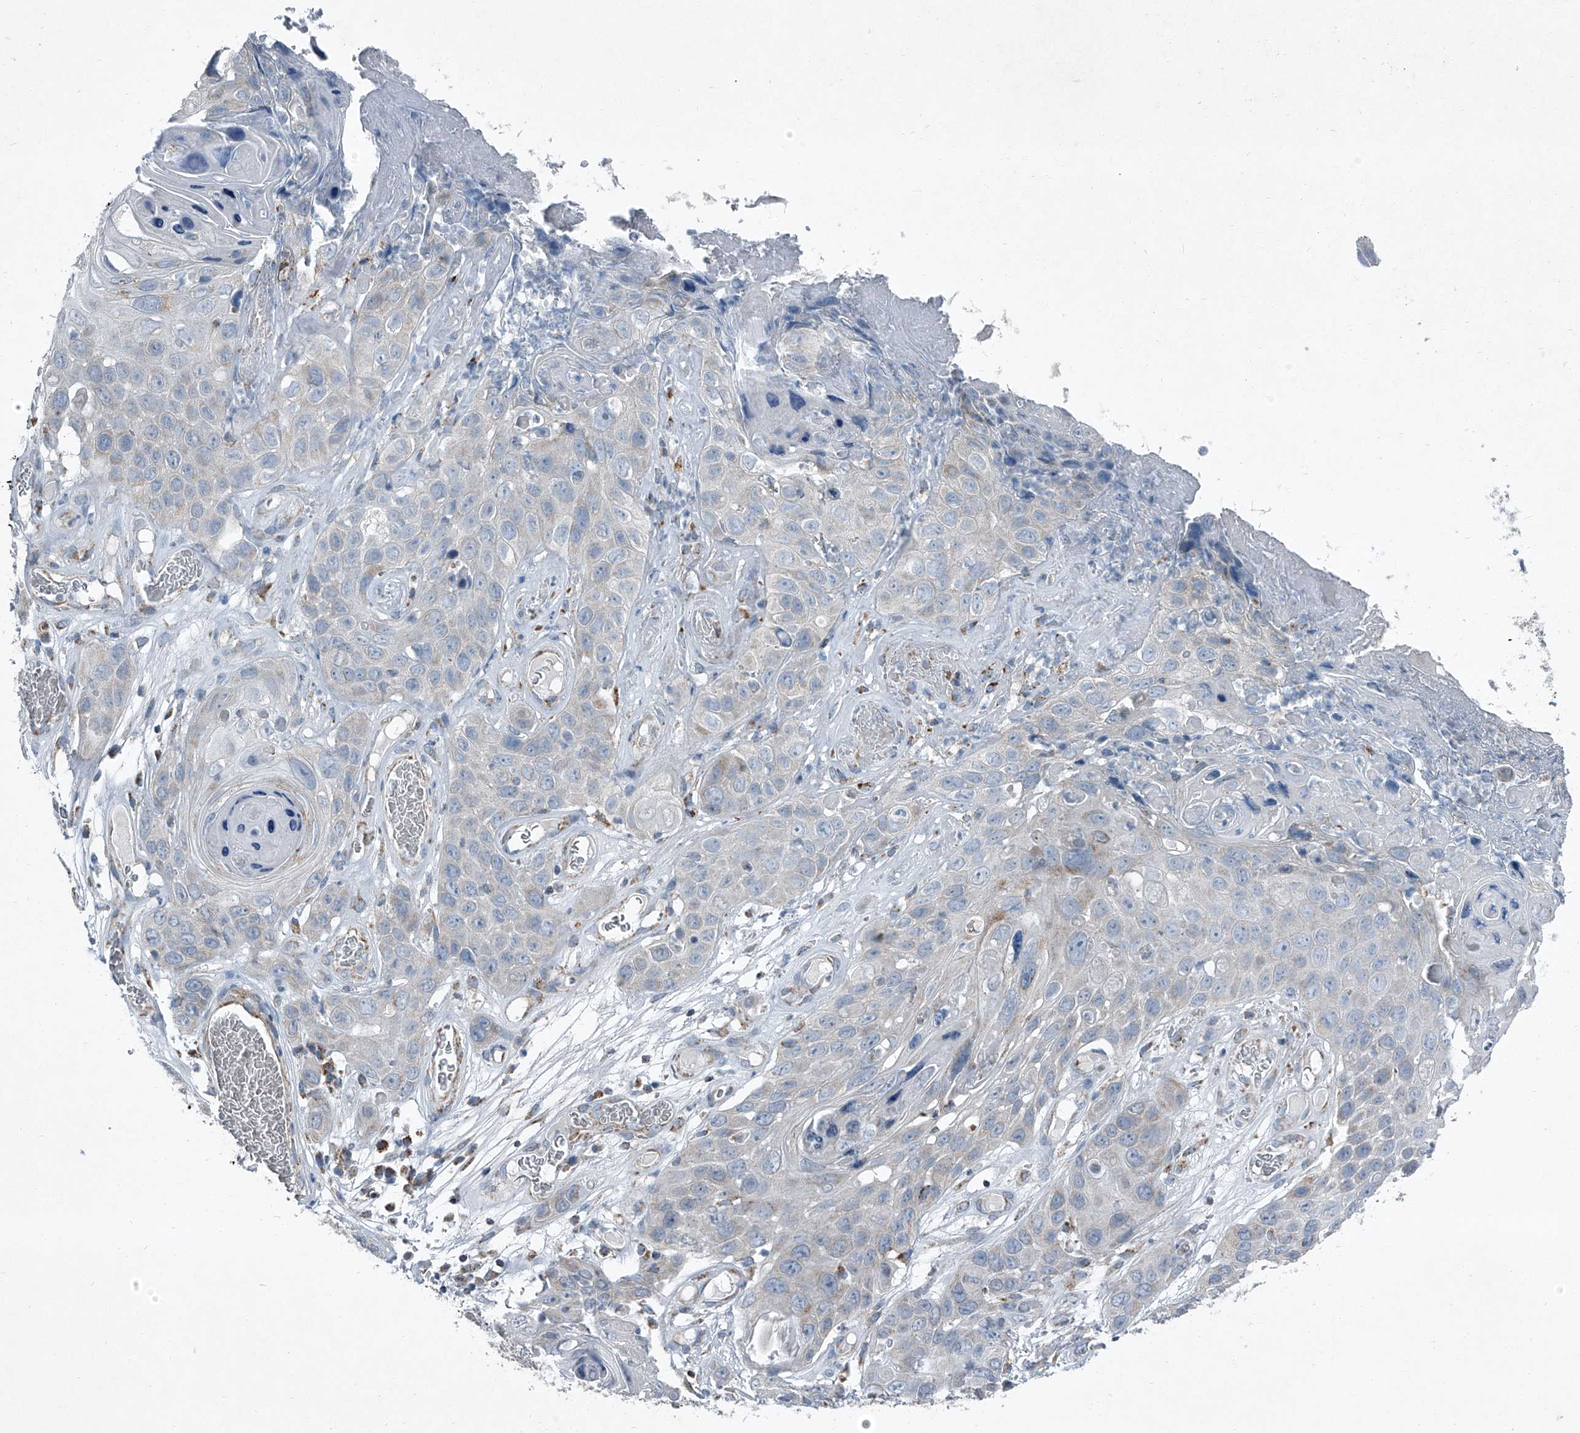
{"staining": {"intensity": "negative", "quantity": "none", "location": "none"}, "tissue": "skin cancer", "cell_type": "Tumor cells", "image_type": "cancer", "snomed": [{"axis": "morphology", "description": "Squamous cell carcinoma, NOS"}, {"axis": "topography", "description": "Skin"}], "caption": "High magnification brightfield microscopy of squamous cell carcinoma (skin) stained with DAB (brown) and counterstained with hematoxylin (blue): tumor cells show no significant expression.", "gene": "CHRNA7", "patient": {"sex": "male", "age": 55}}